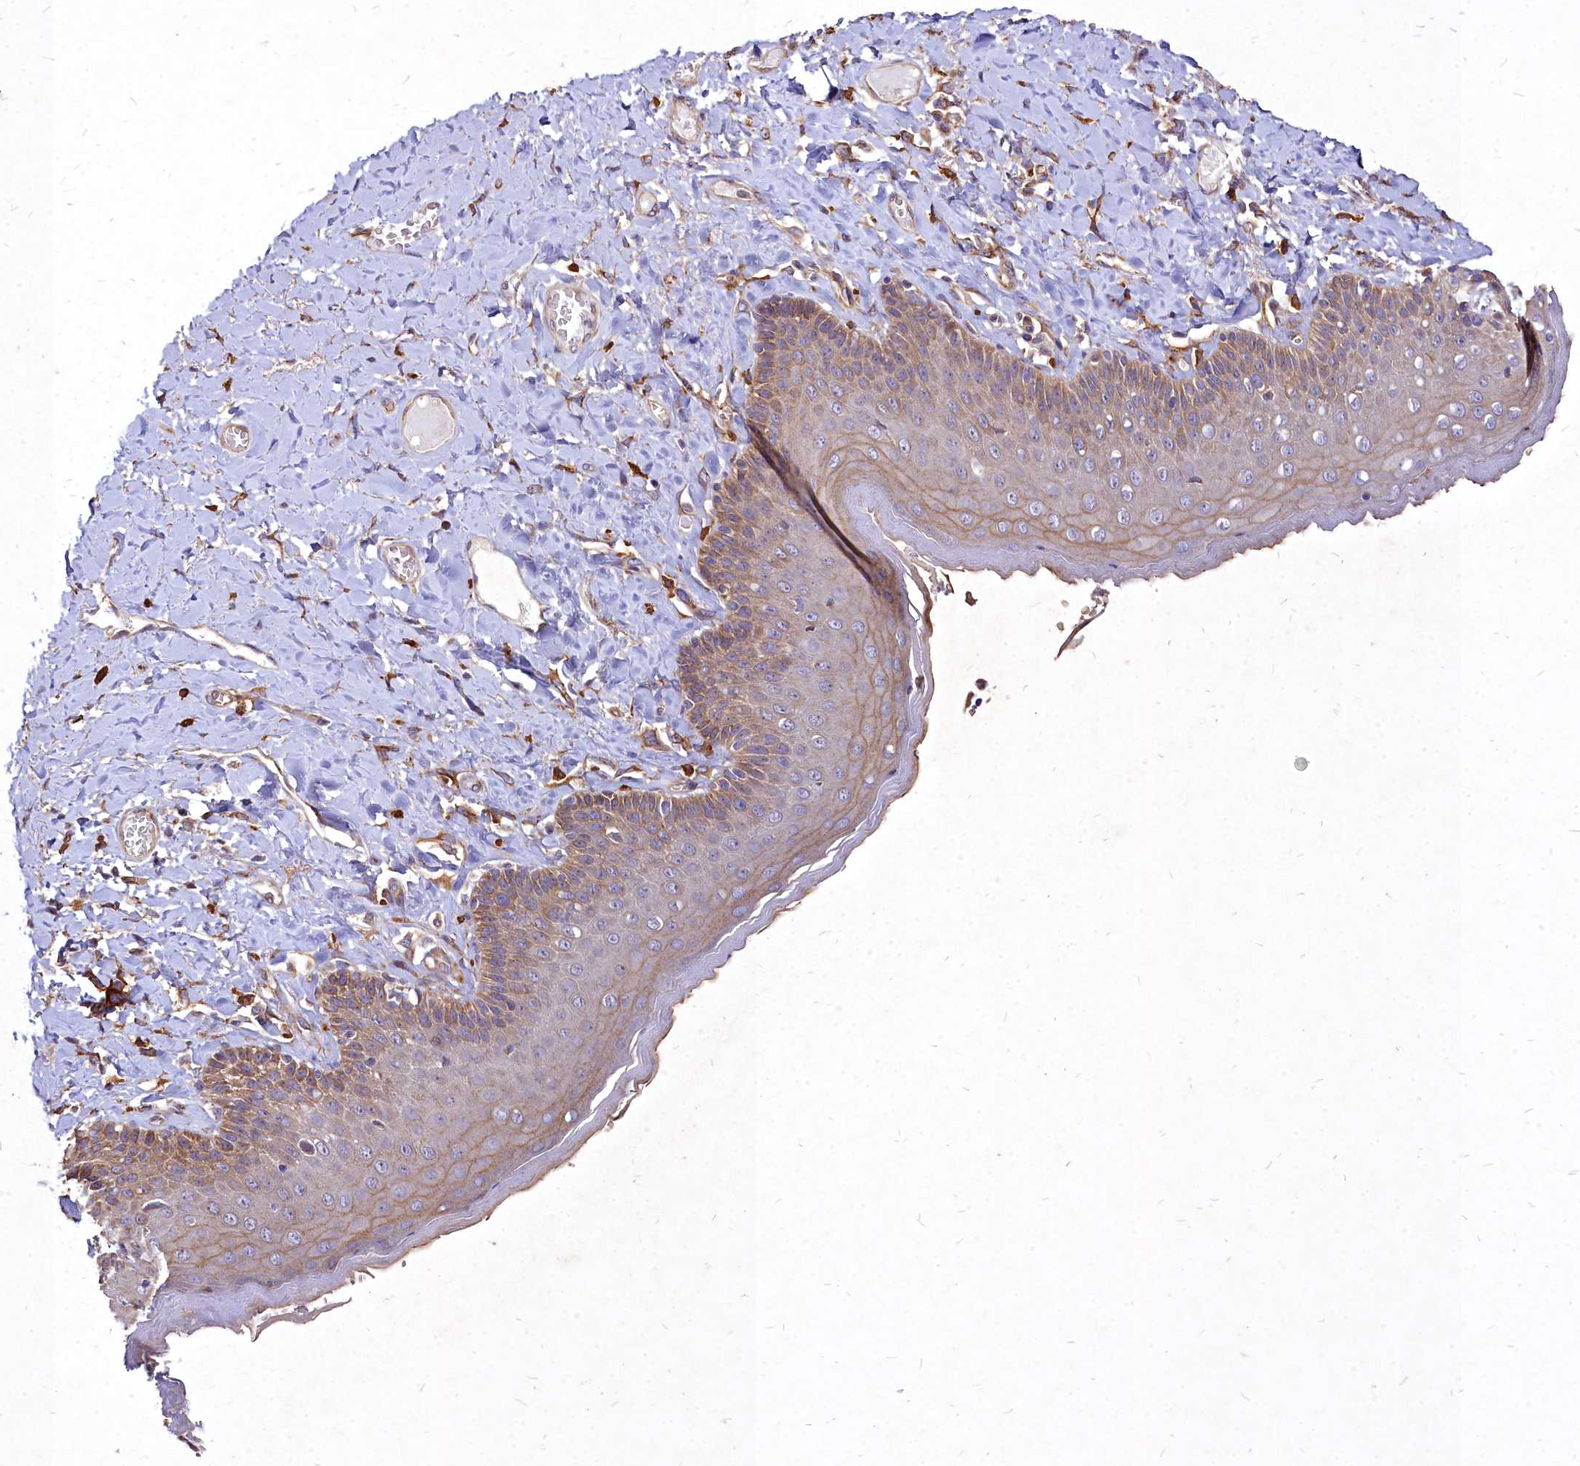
{"staining": {"intensity": "moderate", "quantity": "25%-75%", "location": "cytoplasmic/membranous"}, "tissue": "skin", "cell_type": "Epidermal cells", "image_type": "normal", "snomed": [{"axis": "morphology", "description": "Normal tissue, NOS"}, {"axis": "topography", "description": "Anal"}], "caption": "Human skin stained for a protein (brown) reveals moderate cytoplasmic/membranous positive expression in approximately 25%-75% of epidermal cells.", "gene": "SKA1", "patient": {"sex": "male", "age": 69}}